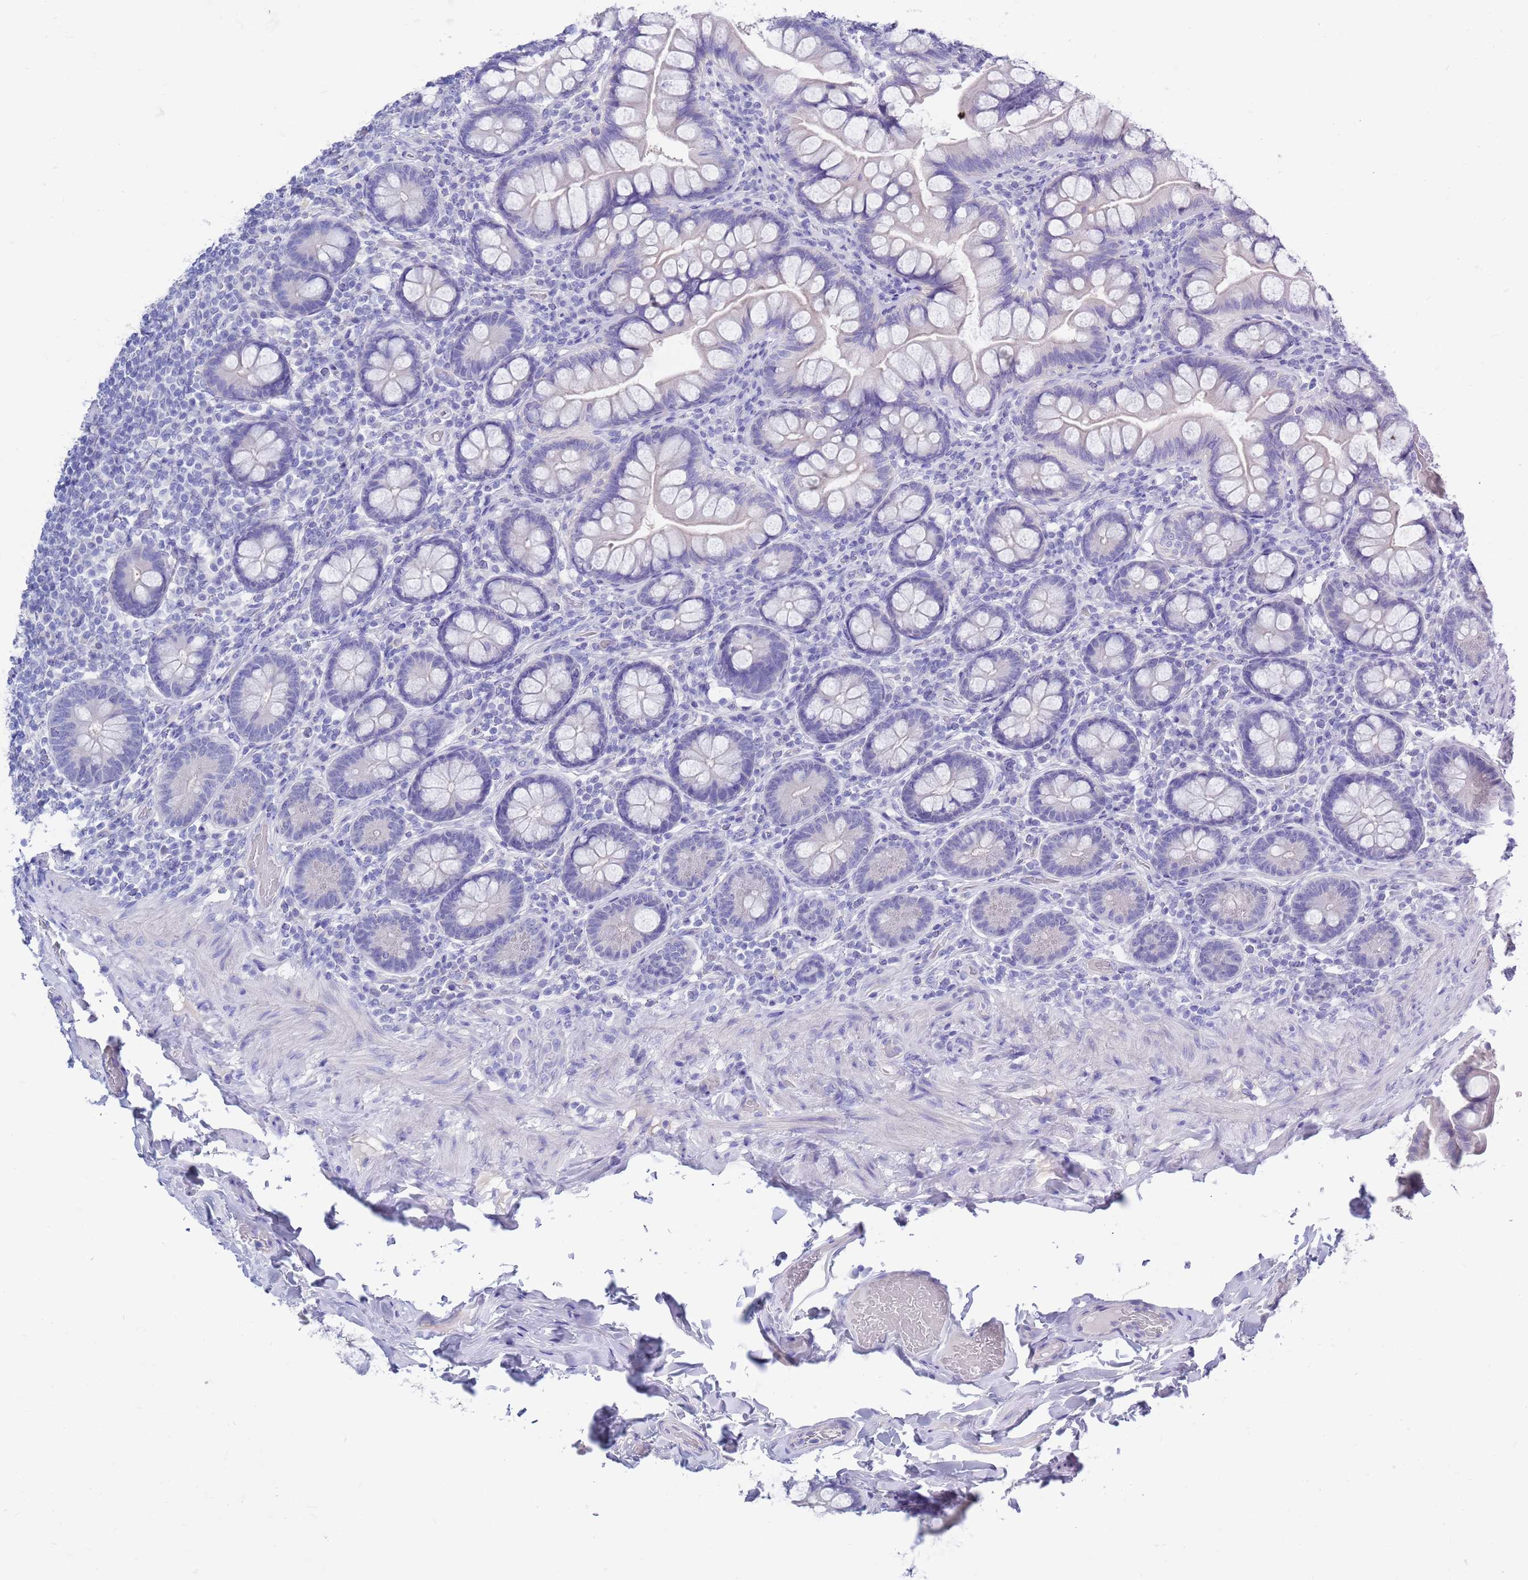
{"staining": {"intensity": "negative", "quantity": "none", "location": "none"}, "tissue": "small intestine", "cell_type": "Glandular cells", "image_type": "normal", "snomed": [{"axis": "morphology", "description": "Normal tissue, NOS"}, {"axis": "topography", "description": "Small intestine"}], "caption": "IHC photomicrograph of unremarkable human small intestine stained for a protein (brown), which reveals no expression in glandular cells. Brightfield microscopy of IHC stained with DAB (brown) and hematoxylin (blue), captured at high magnification.", "gene": "MTMR2", "patient": {"sex": "male", "age": 70}}